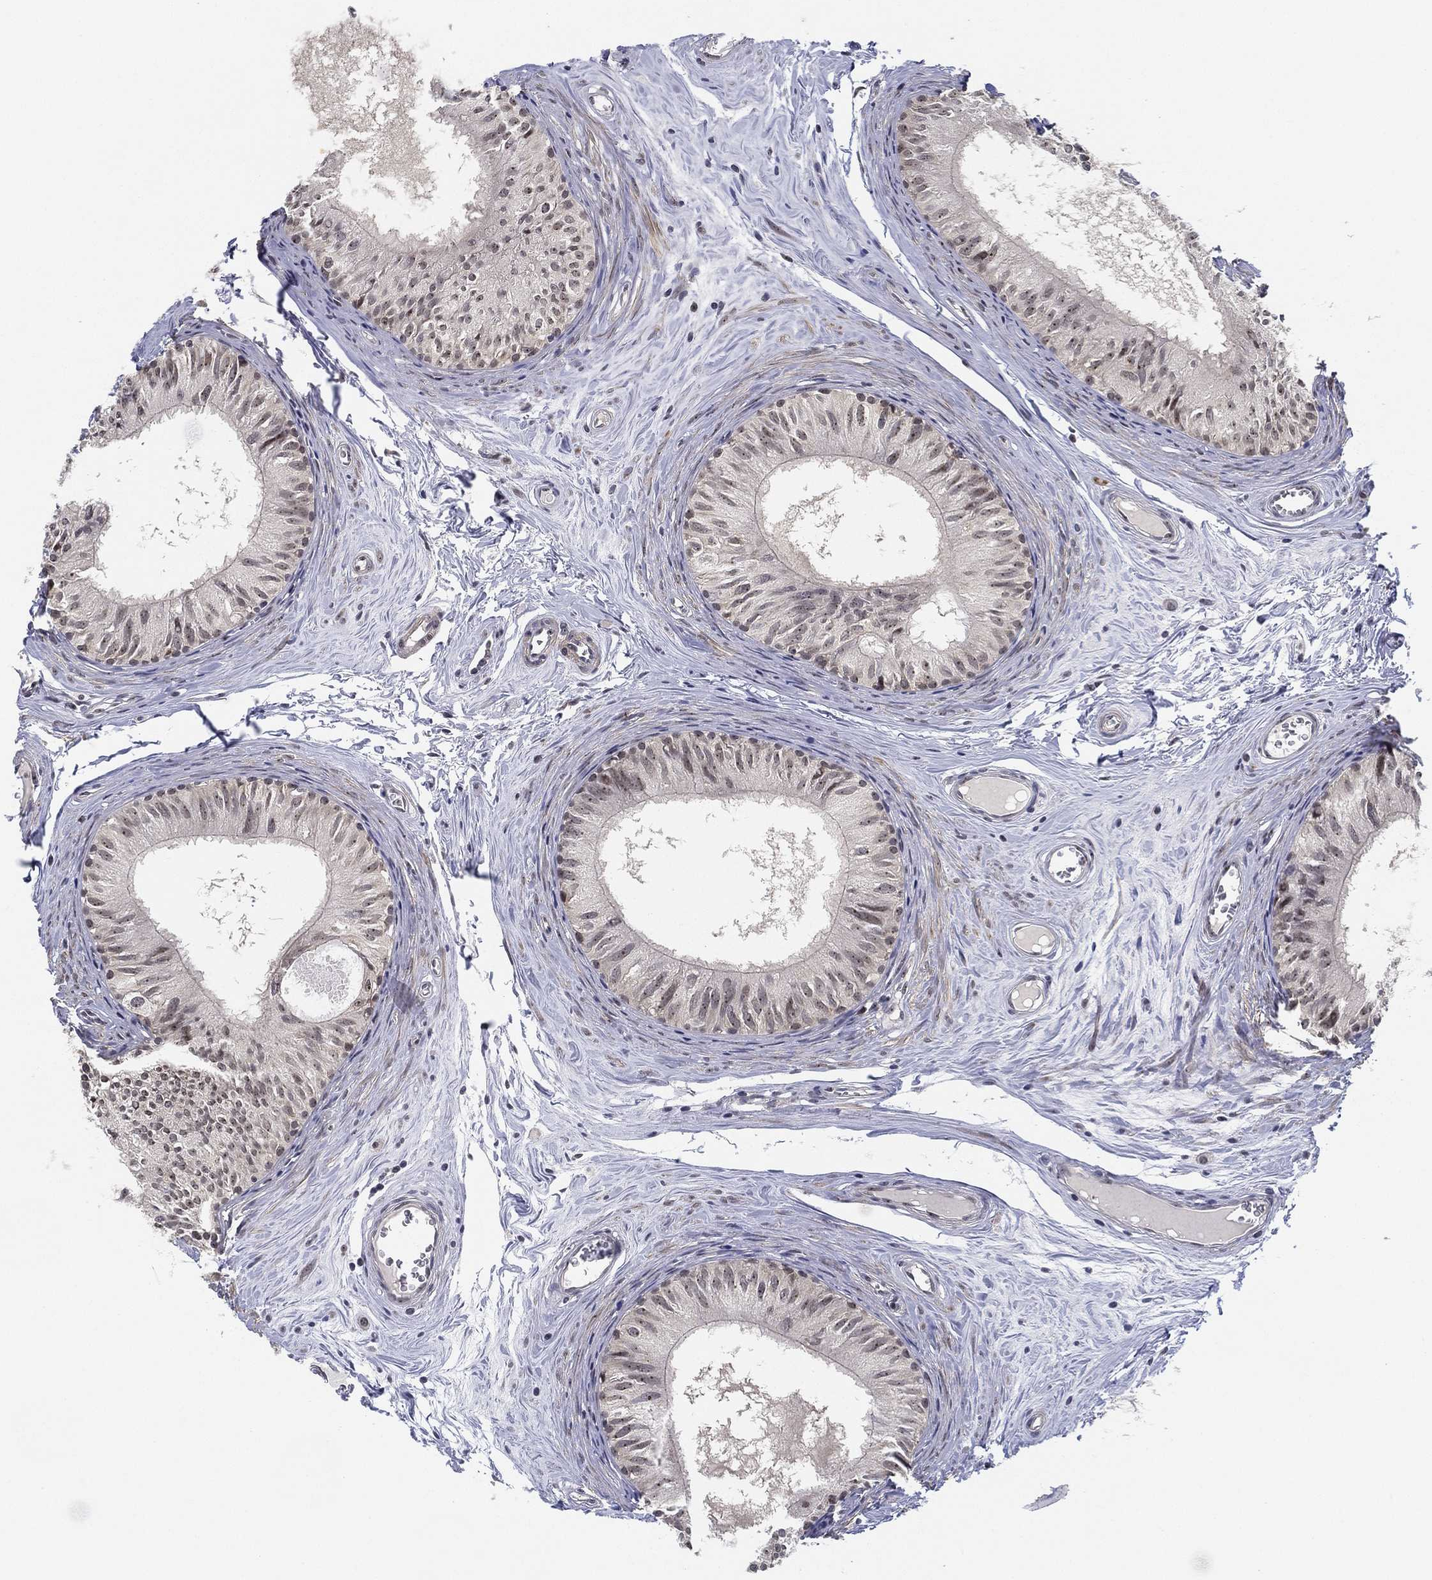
{"staining": {"intensity": "weak", "quantity": "25%-75%", "location": "nuclear"}, "tissue": "epididymis", "cell_type": "Glandular cells", "image_type": "normal", "snomed": [{"axis": "morphology", "description": "Normal tissue, NOS"}, {"axis": "topography", "description": "Epididymis"}], "caption": "Immunohistochemical staining of benign epididymis reveals 25%-75% levels of weak nuclear protein expression in approximately 25%-75% of glandular cells.", "gene": "PPP1R16B", "patient": {"sex": "male", "age": 52}}